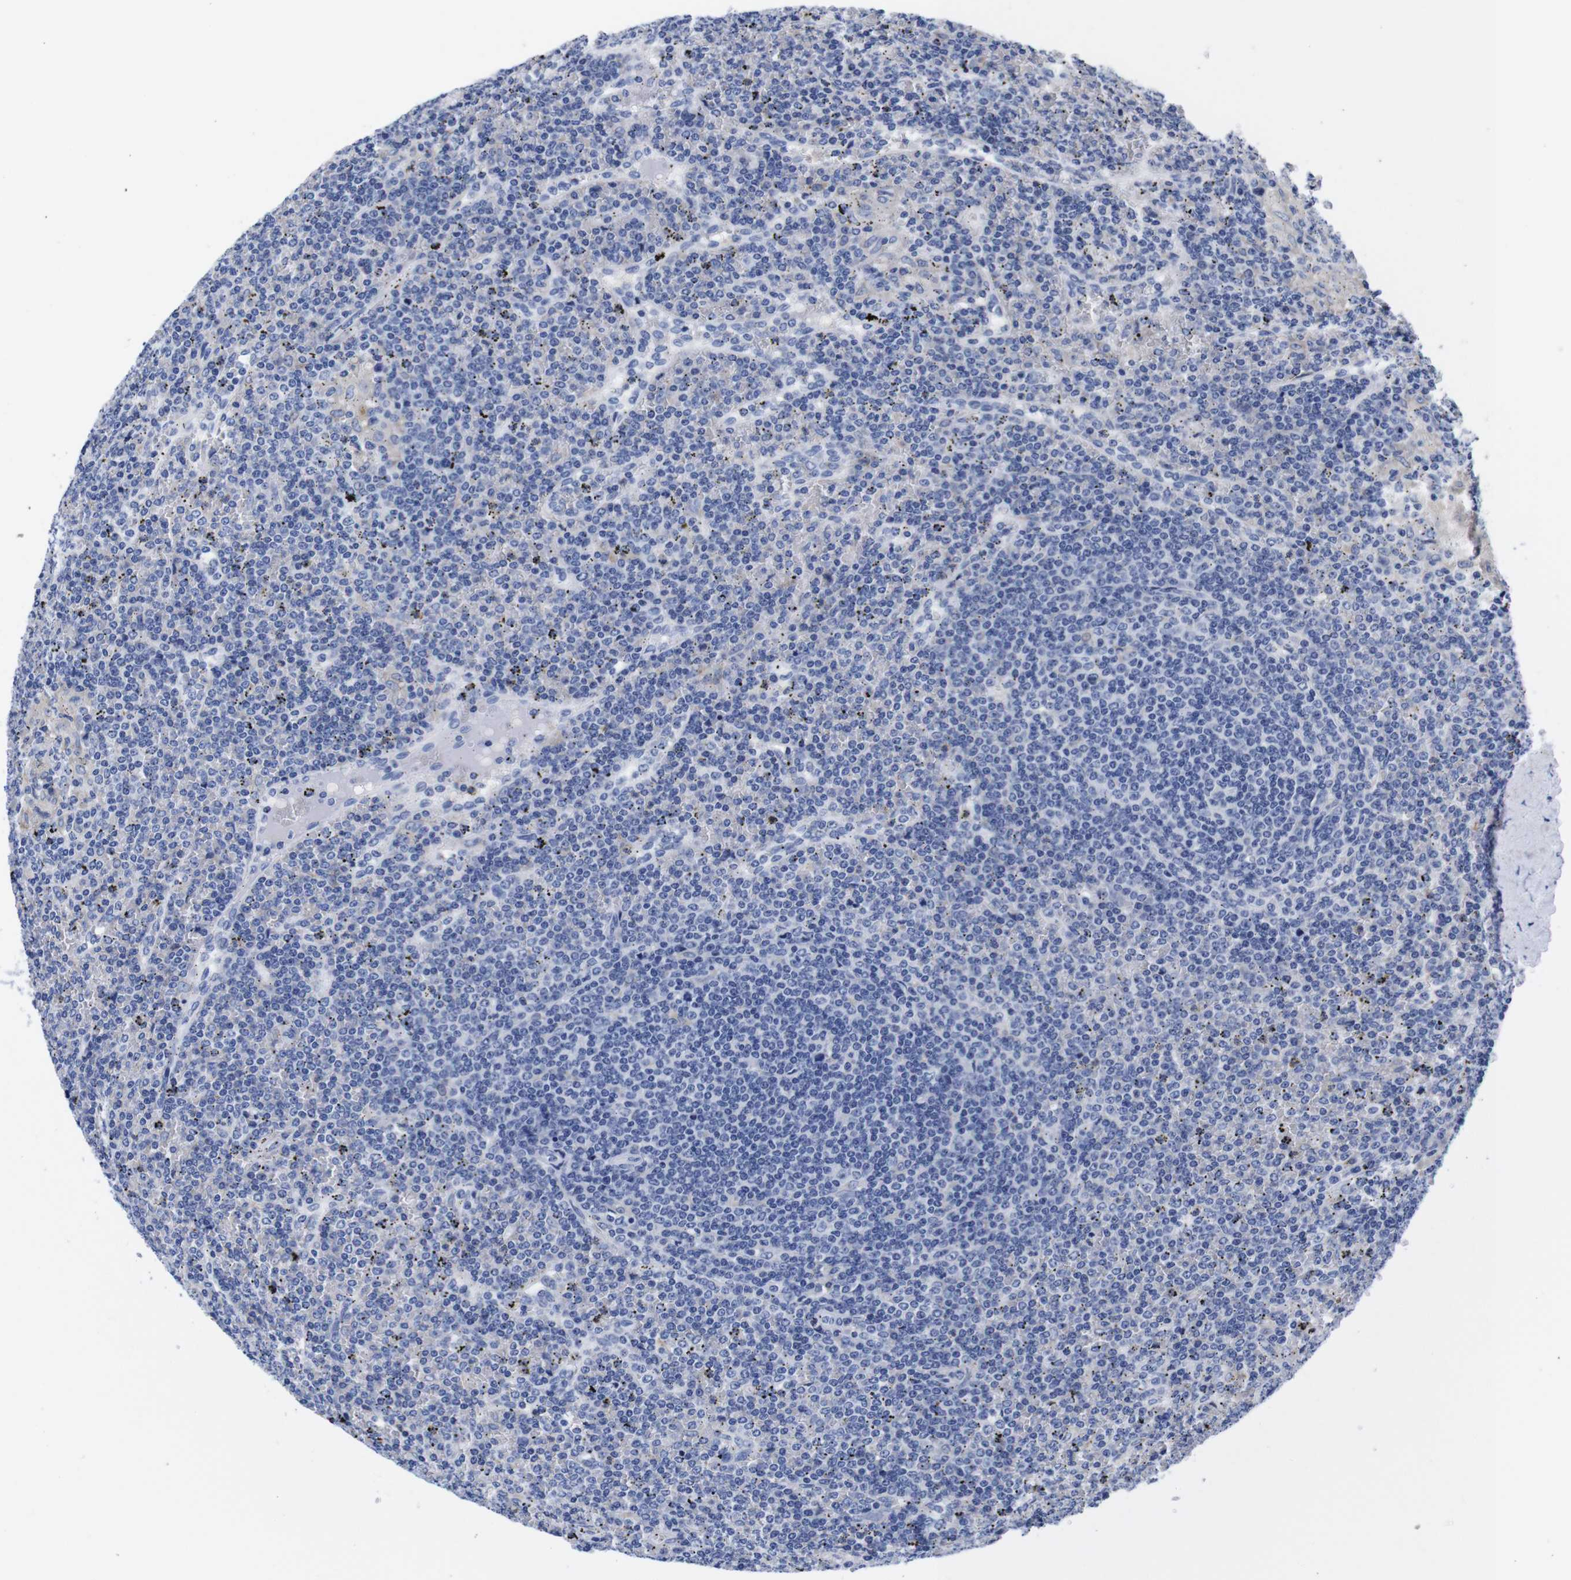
{"staining": {"intensity": "negative", "quantity": "none", "location": "none"}, "tissue": "lymphoma", "cell_type": "Tumor cells", "image_type": "cancer", "snomed": [{"axis": "morphology", "description": "Malignant lymphoma, non-Hodgkin's type, Low grade"}, {"axis": "topography", "description": "Spleen"}], "caption": "The image exhibits no staining of tumor cells in malignant lymphoma, non-Hodgkin's type (low-grade).", "gene": "CLEC4G", "patient": {"sex": "female", "age": 19}}